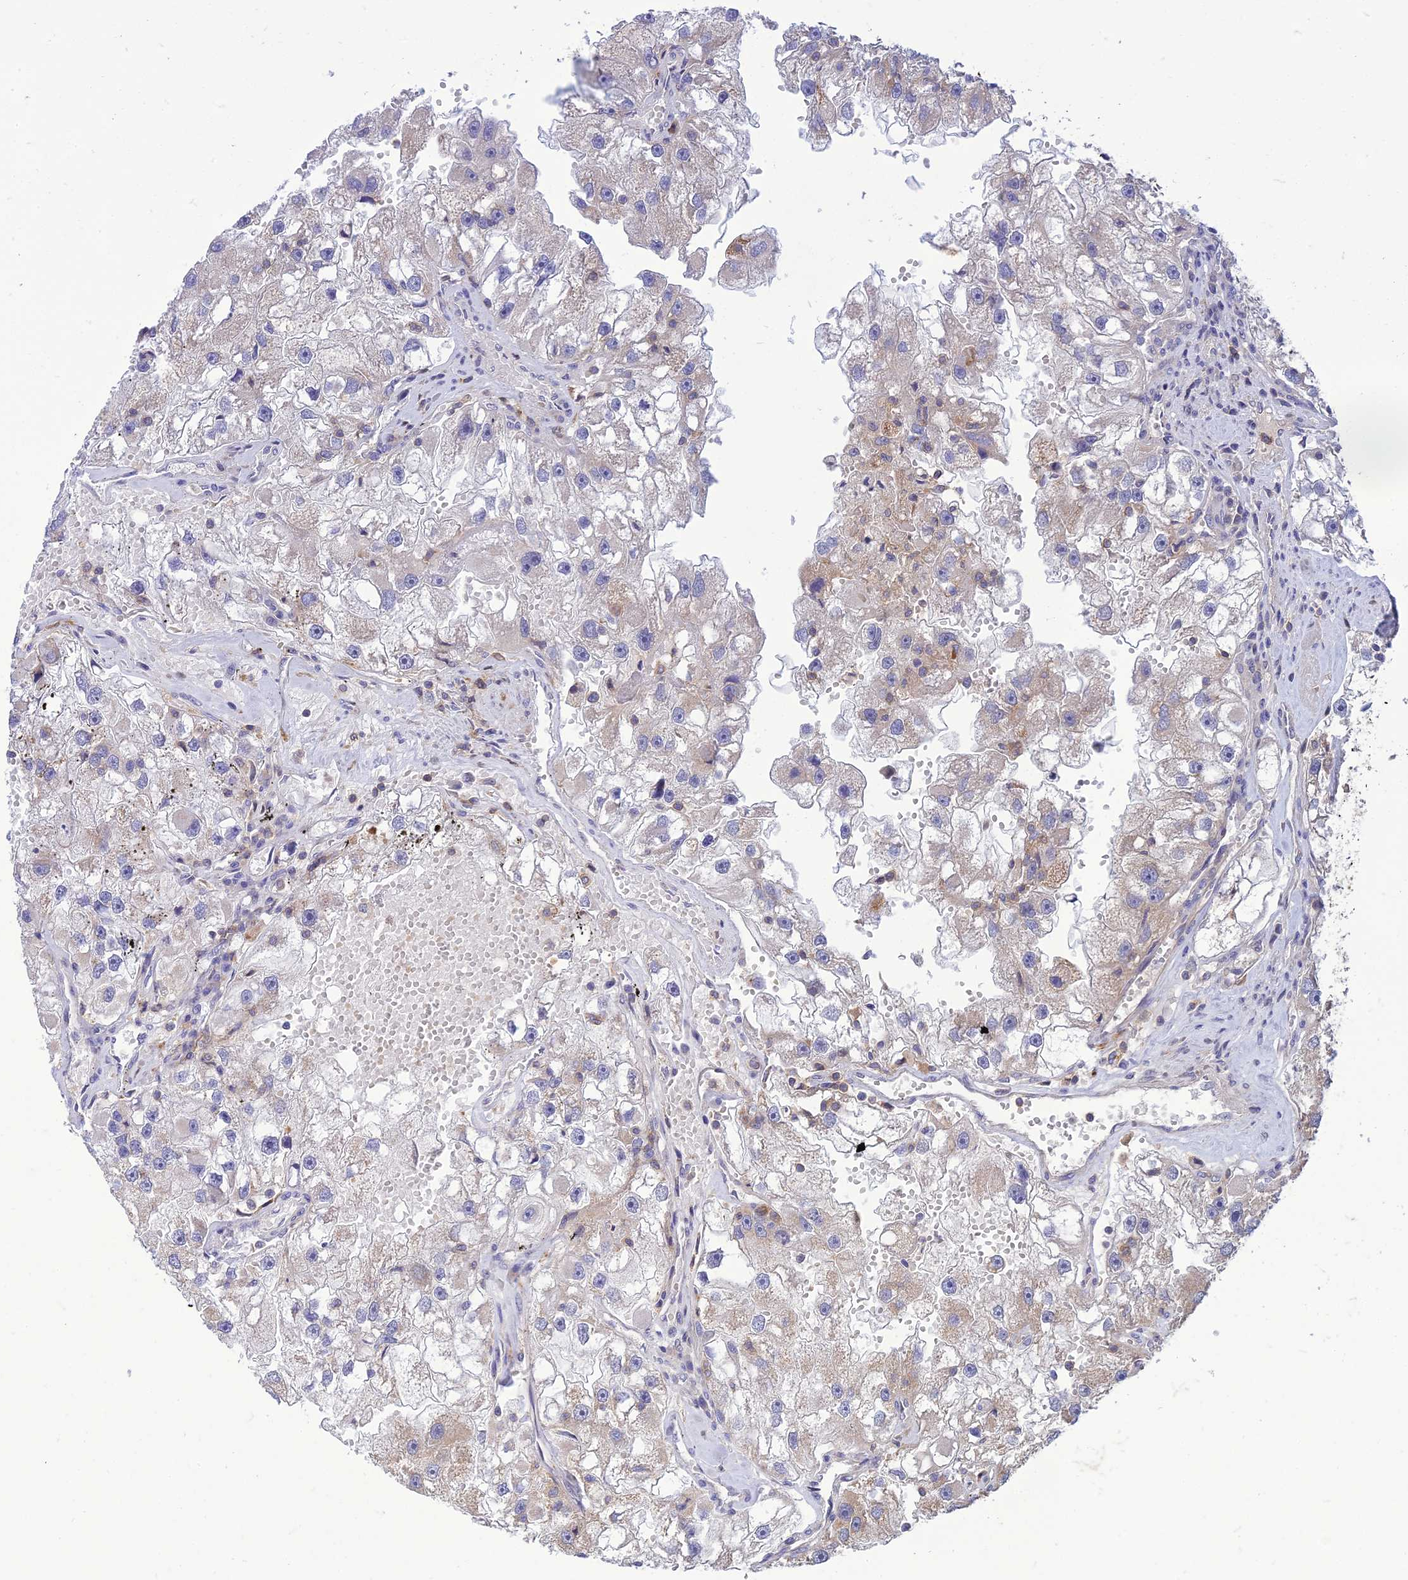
{"staining": {"intensity": "weak", "quantity": "<25%", "location": "cytoplasmic/membranous"}, "tissue": "renal cancer", "cell_type": "Tumor cells", "image_type": "cancer", "snomed": [{"axis": "morphology", "description": "Adenocarcinoma, NOS"}, {"axis": "topography", "description": "Kidney"}], "caption": "Micrograph shows no significant protein positivity in tumor cells of adenocarcinoma (renal).", "gene": "IRAK3", "patient": {"sex": "male", "age": 63}}